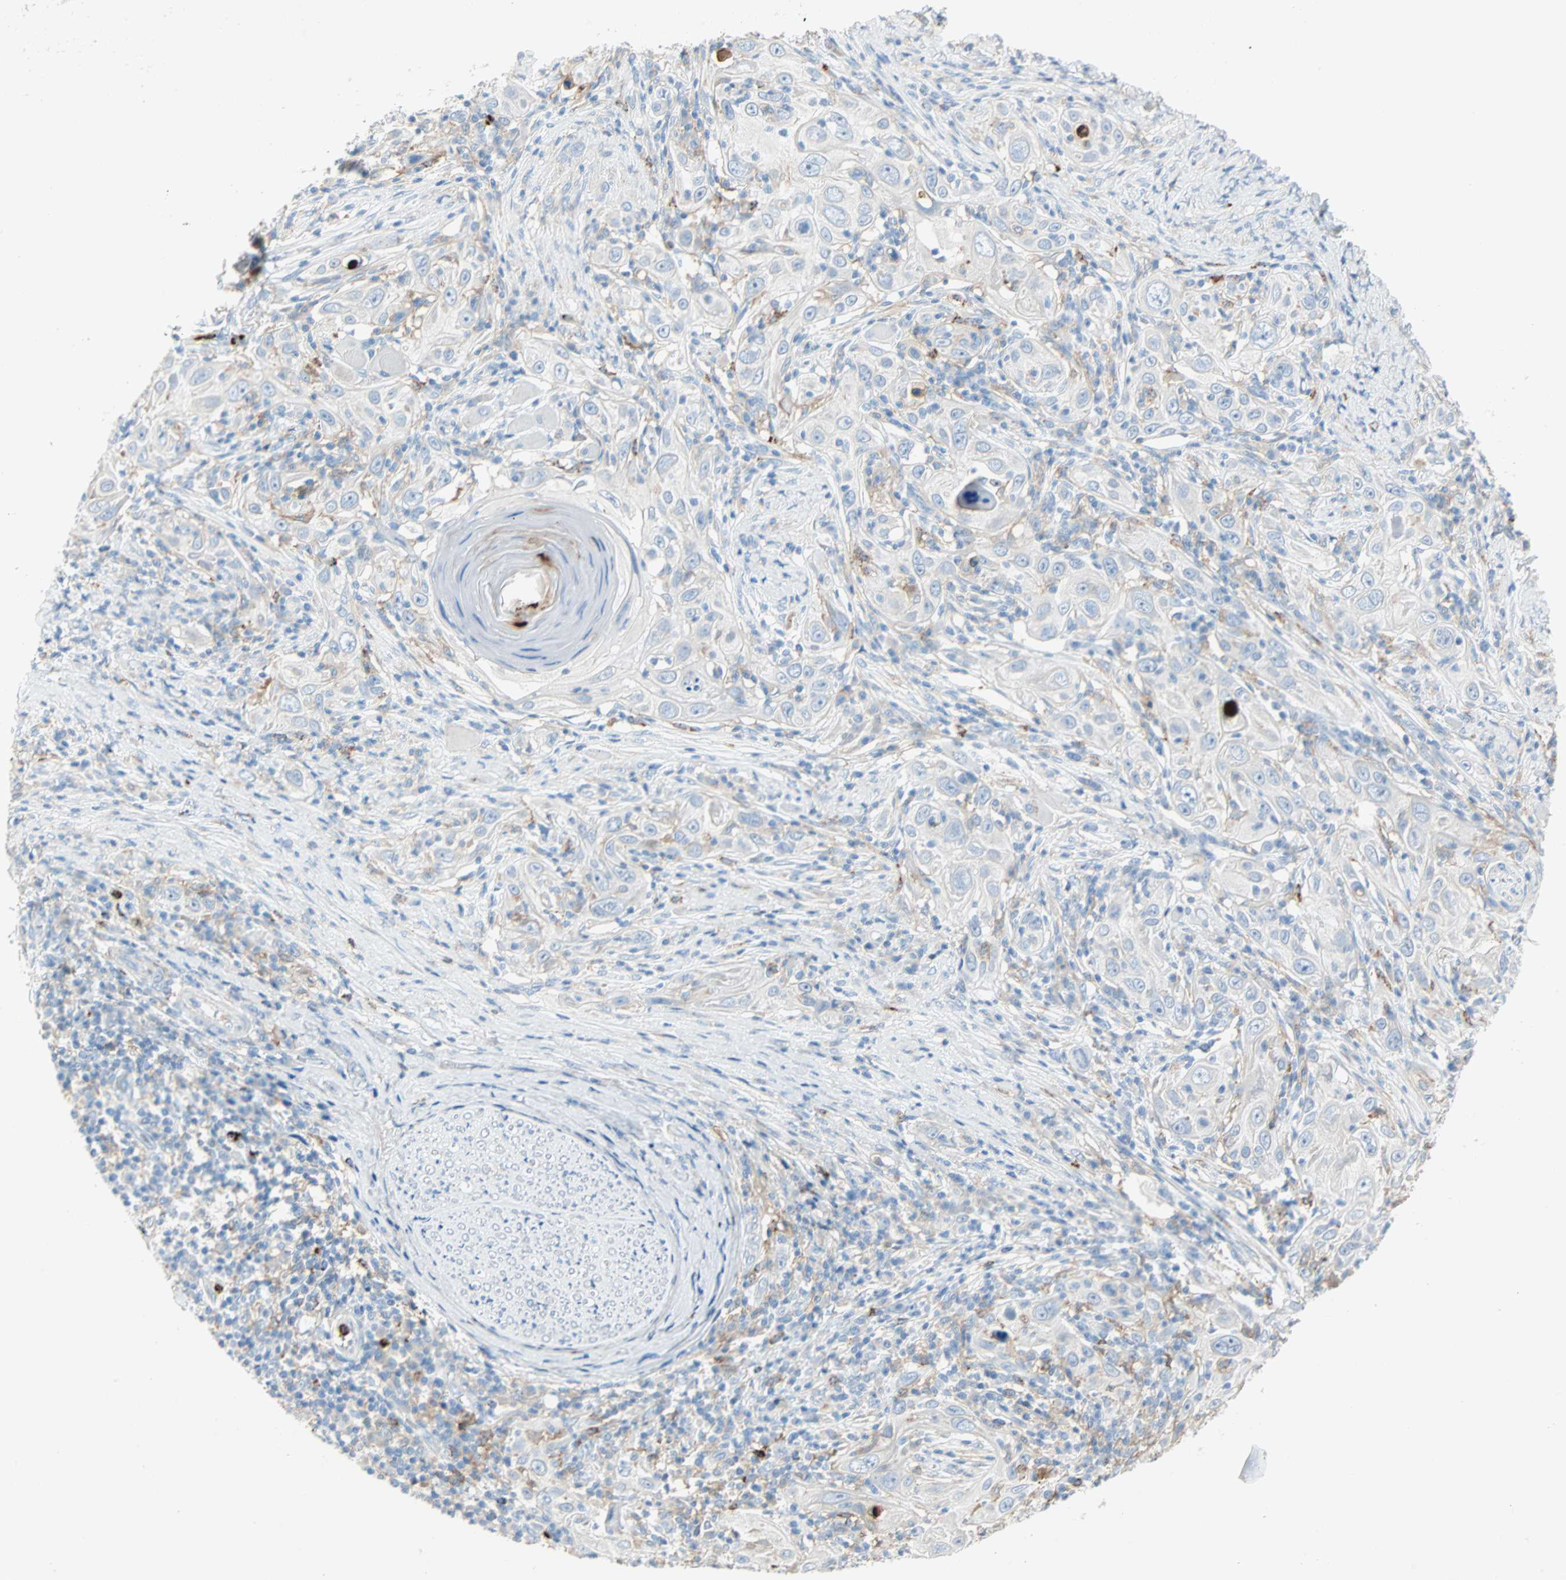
{"staining": {"intensity": "strong", "quantity": "<25%", "location": "cytoplasmic/membranous"}, "tissue": "skin cancer", "cell_type": "Tumor cells", "image_type": "cancer", "snomed": [{"axis": "morphology", "description": "Squamous cell carcinoma, NOS"}, {"axis": "topography", "description": "Skin"}], "caption": "An image of skin squamous cell carcinoma stained for a protein displays strong cytoplasmic/membranous brown staining in tumor cells. (DAB (3,3'-diaminobenzidine) IHC with brightfield microscopy, high magnification).", "gene": "CLEC4A", "patient": {"sex": "female", "age": 88}}